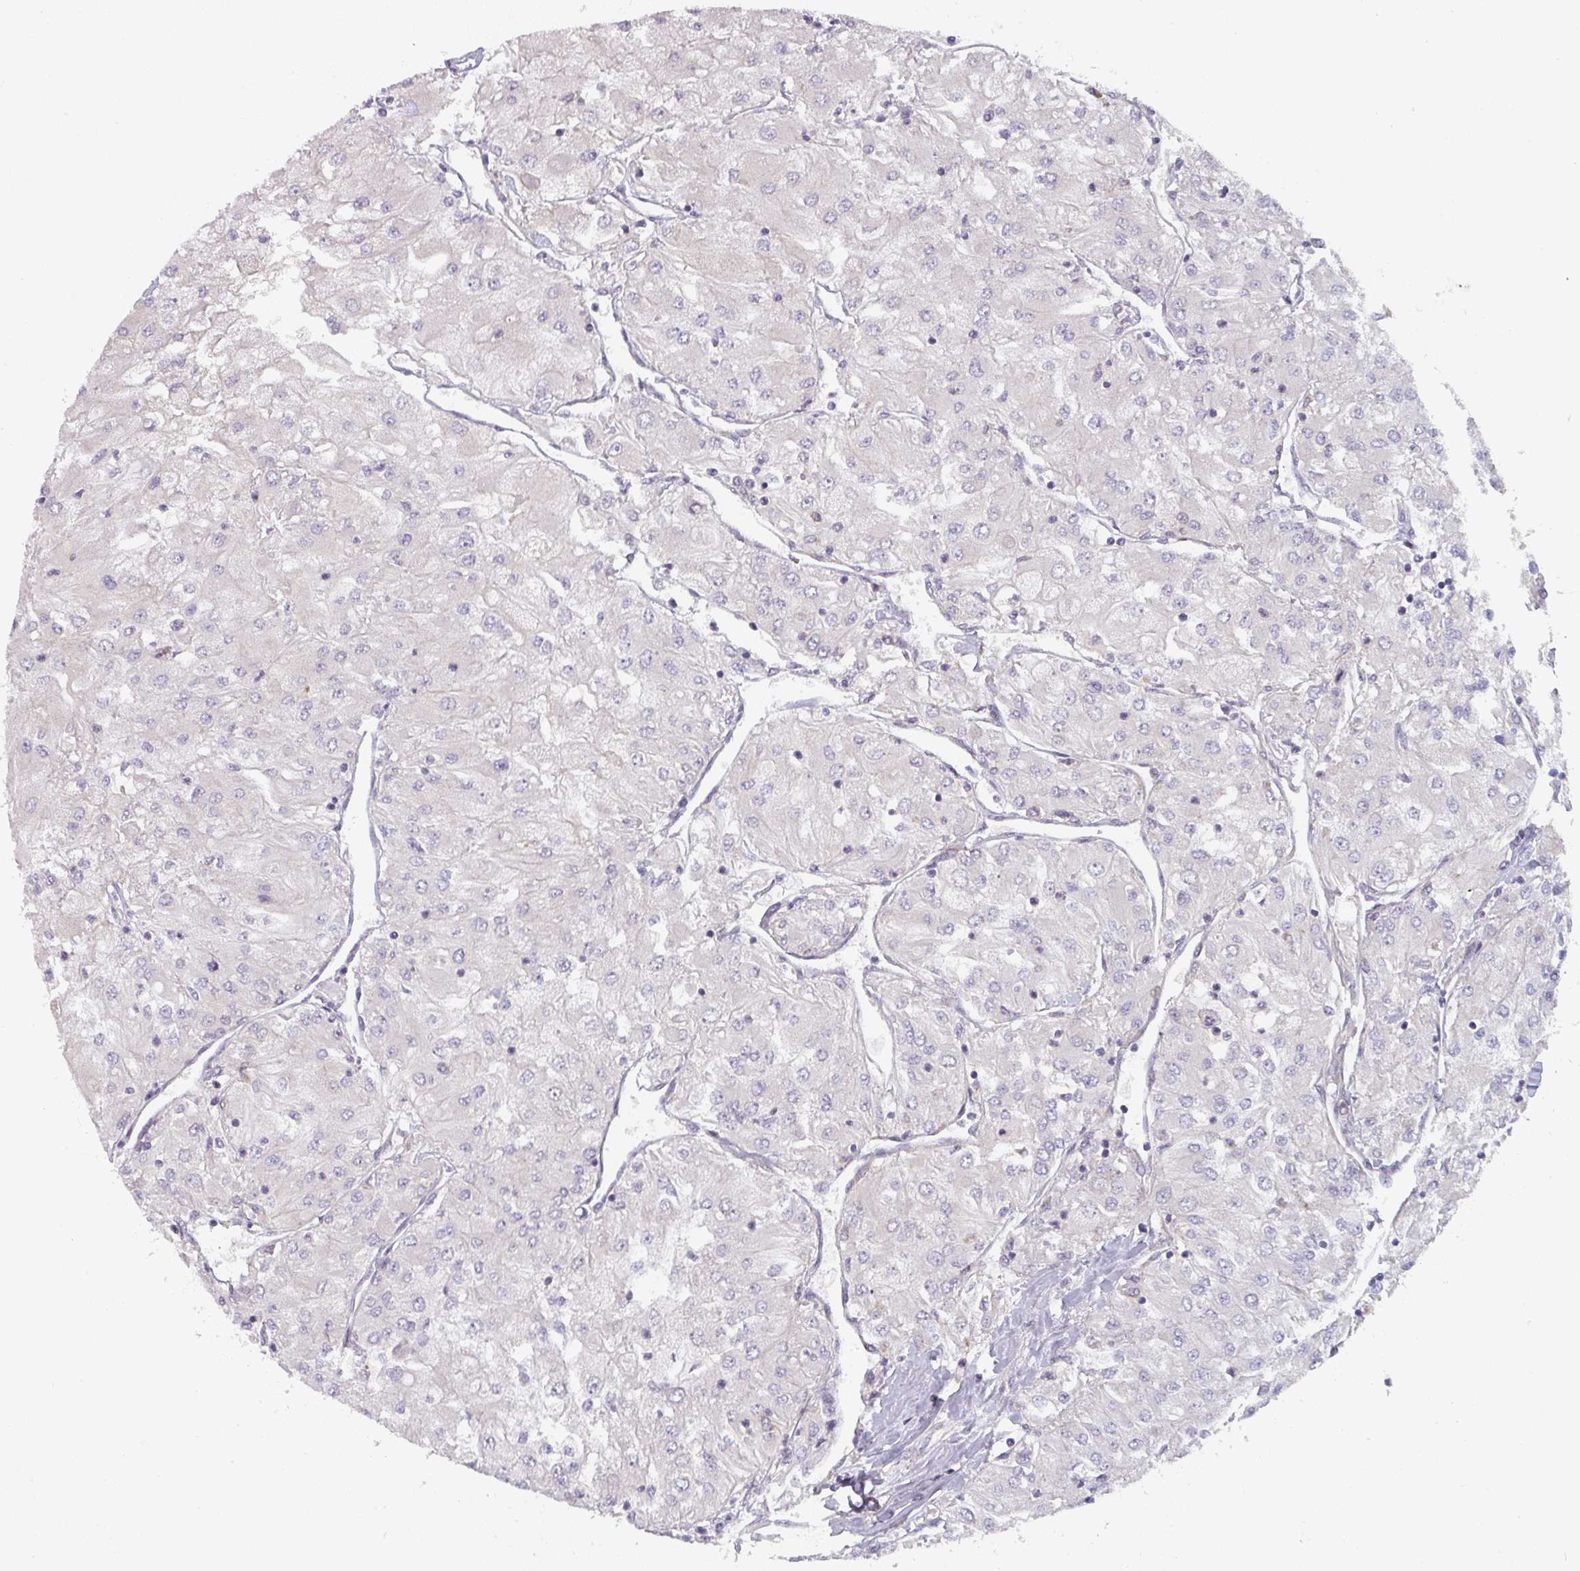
{"staining": {"intensity": "weak", "quantity": "25%-75%", "location": "cytoplasmic/membranous"}, "tissue": "renal cancer", "cell_type": "Tumor cells", "image_type": "cancer", "snomed": [{"axis": "morphology", "description": "Adenocarcinoma, NOS"}, {"axis": "topography", "description": "Kidney"}], "caption": "Renal cancer (adenocarcinoma) was stained to show a protein in brown. There is low levels of weak cytoplasmic/membranous positivity in approximately 25%-75% of tumor cells. The staining is performed using DAB (3,3'-diaminobenzidine) brown chromogen to label protein expression. The nuclei are counter-stained blue using hematoxylin.", "gene": "TAPT1", "patient": {"sex": "male", "age": 80}}